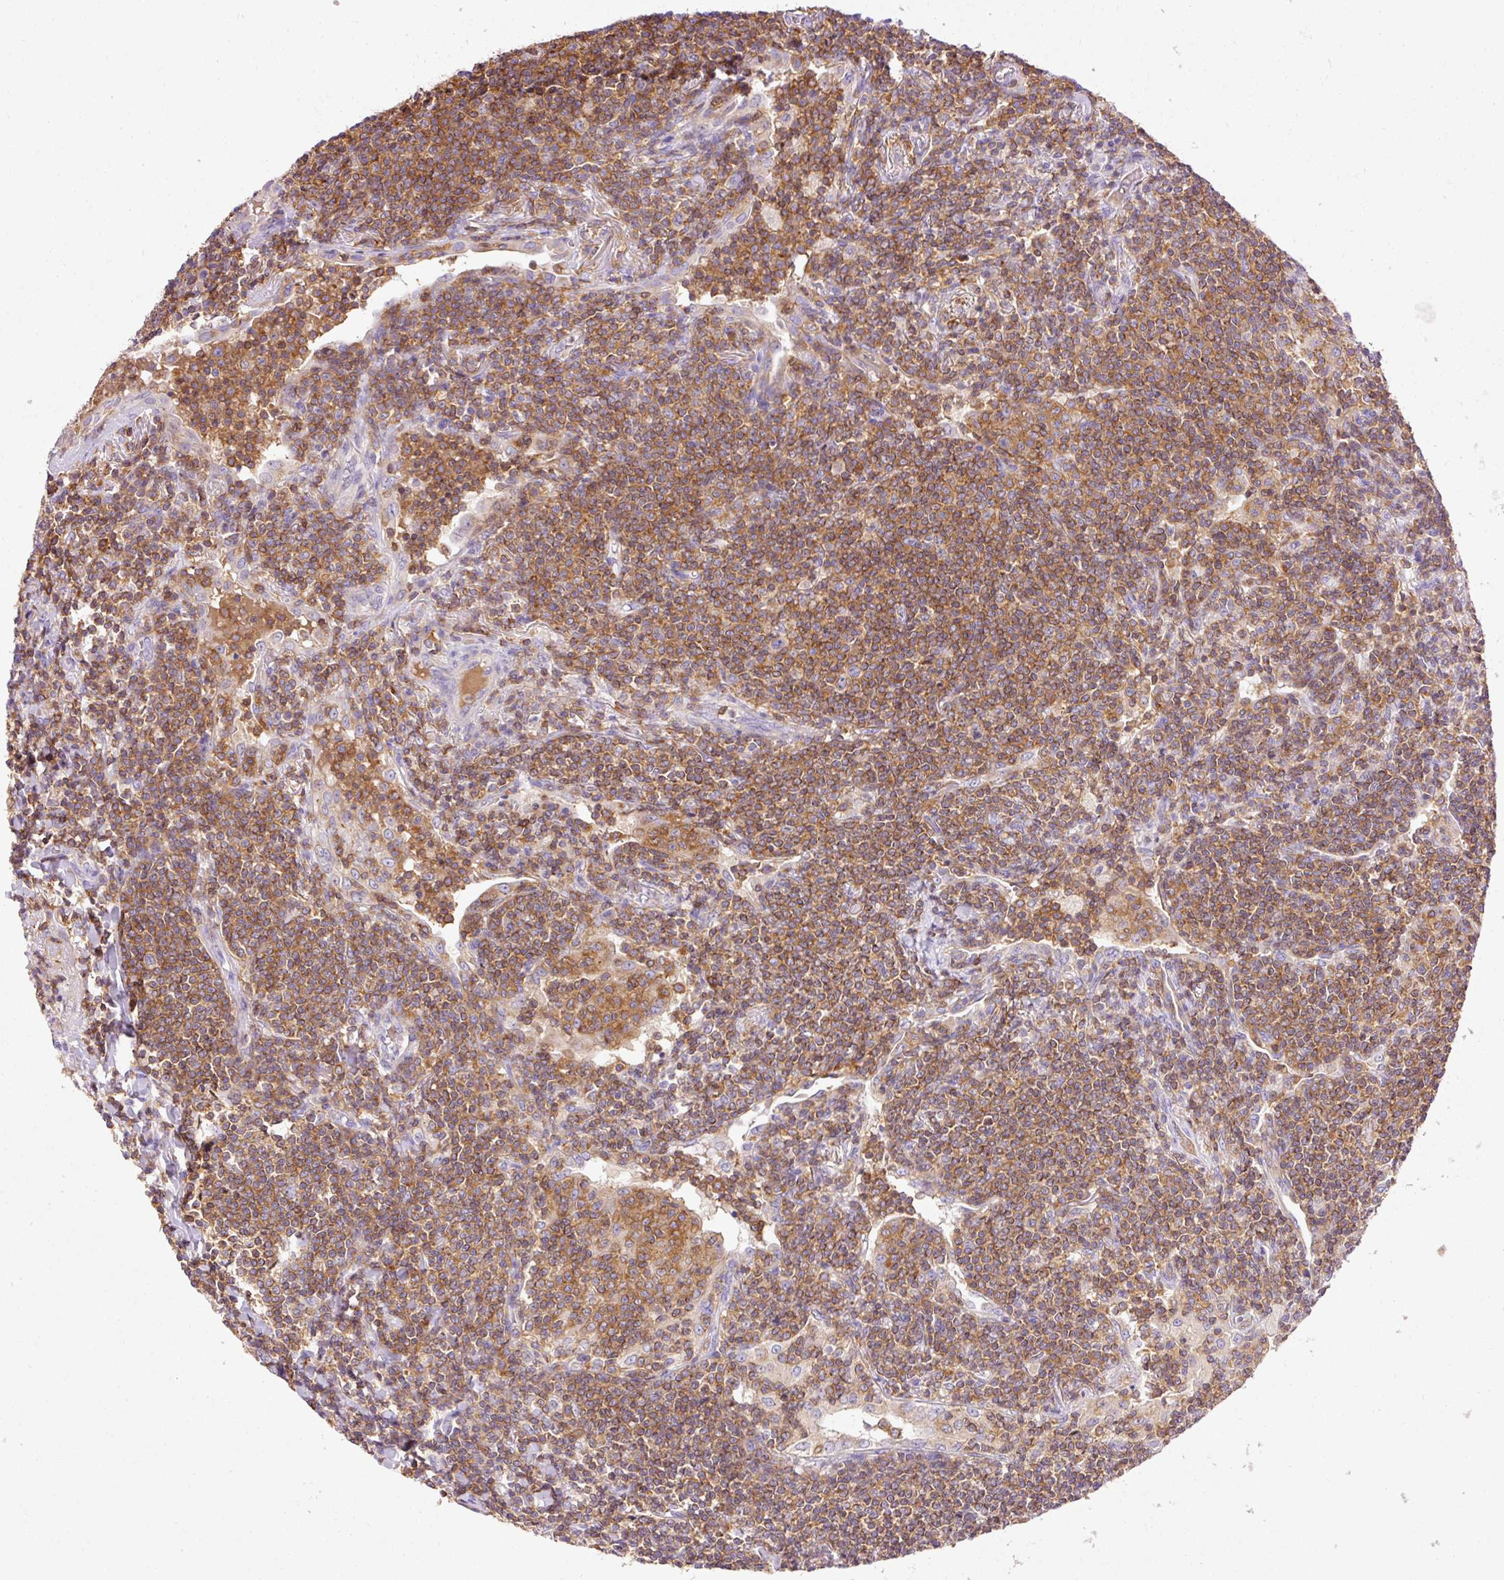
{"staining": {"intensity": "moderate", "quantity": ">75%", "location": "cytoplasmic/membranous"}, "tissue": "lymphoma", "cell_type": "Tumor cells", "image_type": "cancer", "snomed": [{"axis": "morphology", "description": "Malignant lymphoma, non-Hodgkin's type, Low grade"}, {"axis": "topography", "description": "Lung"}], "caption": "Immunohistochemistry of human malignant lymphoma, non-Hodgkin's type (low-grade) shows medium levels of moderate cytoplasmic/membranous positivity in about >75% of tumor cells.", "gene": "IMMT", "patient": {"sex": "female", "age": 71}}